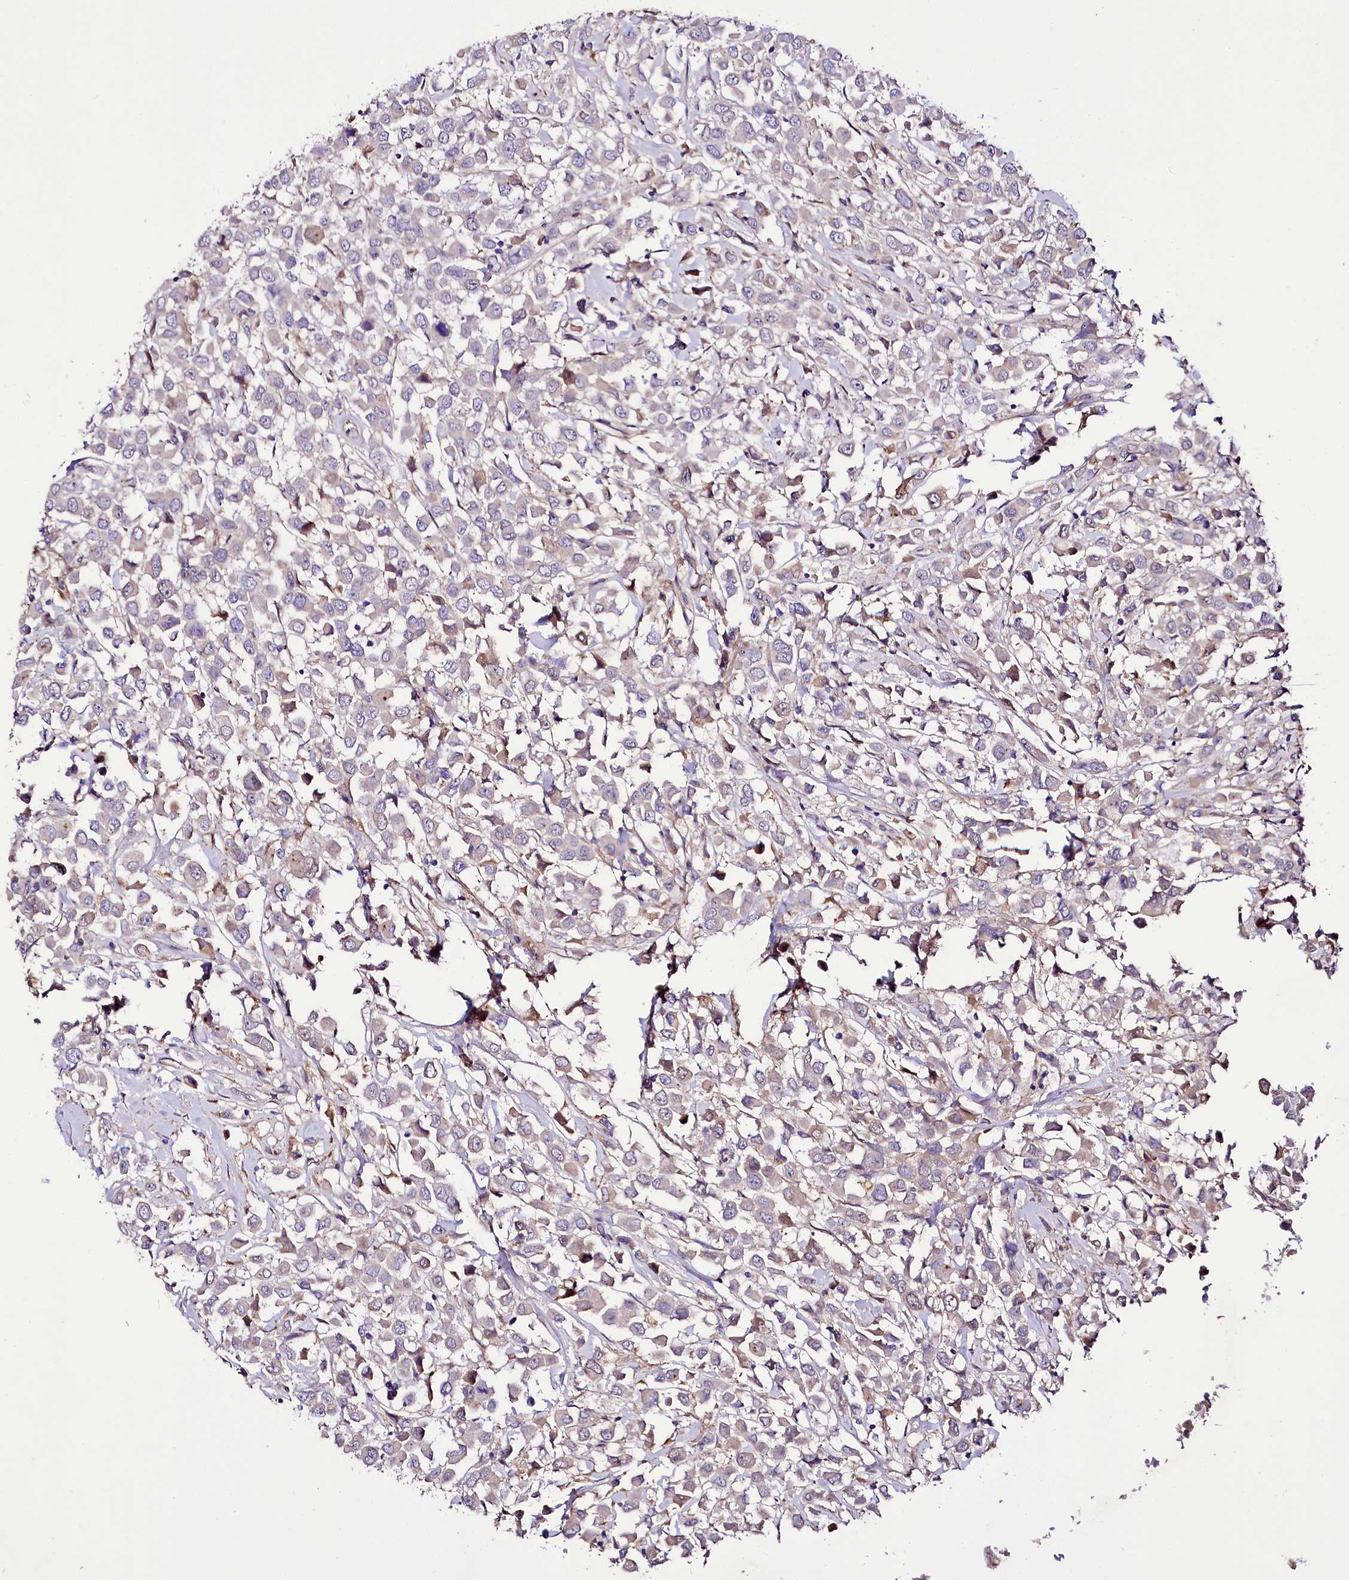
{"staining": {"intensity": "weak", "quantity": "<25%", "location": "cytoplasmic/membranous"}, "tissue": "breast cancer", "cell_type": "Tumor cells", "image_type": "cancer", "snomed": [{"axis": "morphology", "description": "Duct carcinoma"}, {"axis": "topography", "description": "Breast"}], "caption": "This micrograph is of breast intraductal carcinoma stained with immunohistochemistry (IHC) to label a protein in brown with the nuclei are counter-stained blue. There is no expression in tumor cells. (IHC, brightfield microscopy, high magnification).", "gene": "PPP1R32", "patient": {"sex": "female", "age": 61}}